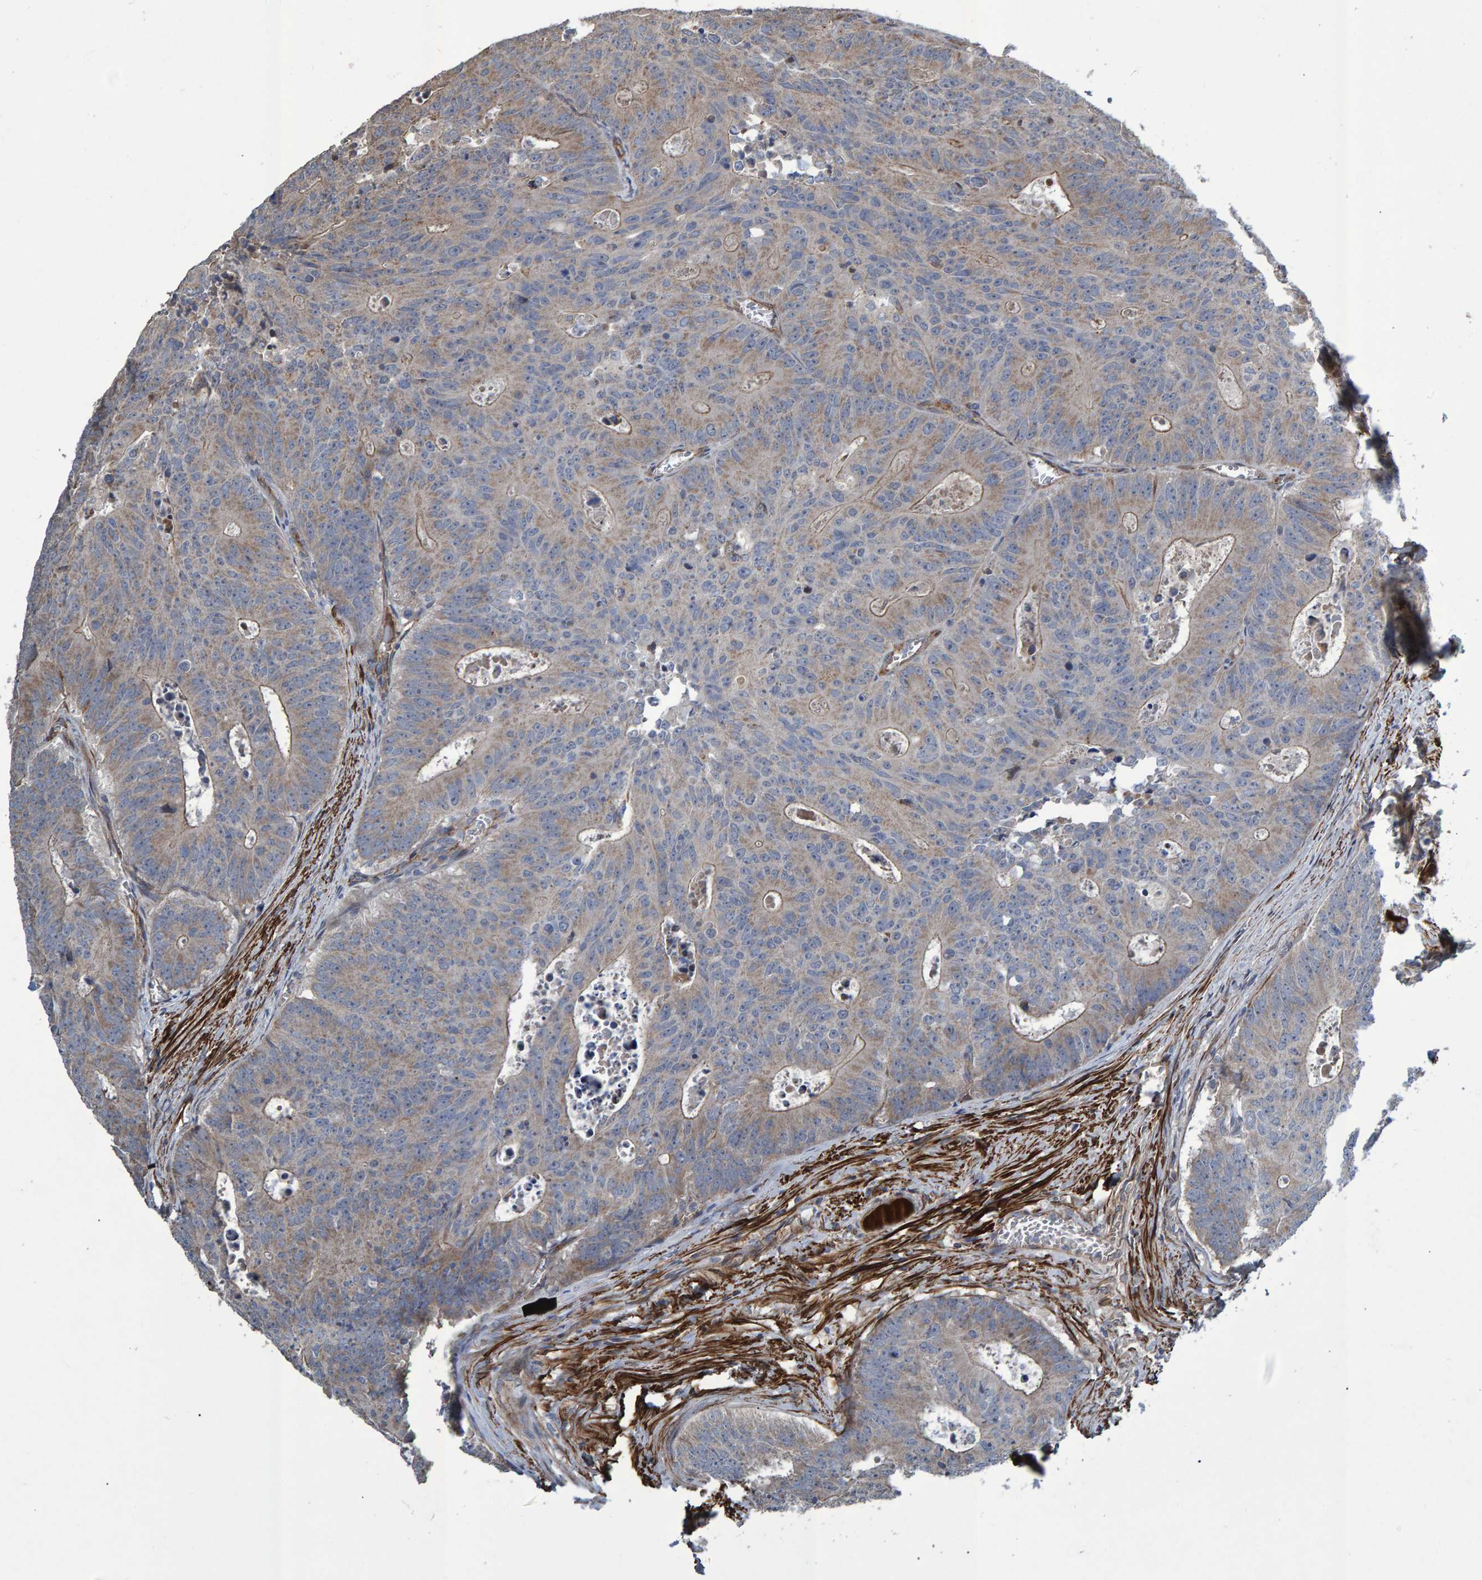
{"staining": {"intensity": "moderate", "quantity": "<25%", "location": "cytoplasmic/membranous"}, "tissue": "colorectal cancer", "cell_type": "Tumor cells", "image_type": "cancer", "snomed": [{"axis": "morphology", "description": "Adenocarcinoma, NOS"}, {"axis": "topography", "description": "Colon"}], "caption": "Immunohistochemical staining of human colorectal cancer (adenocarcinoma) displays moderate cytoplasmic/membranous protein positivity in approximately <25% of tumor cells.", "gene": "SLIT2", "patient": {"sex": "male", "age": 87}}